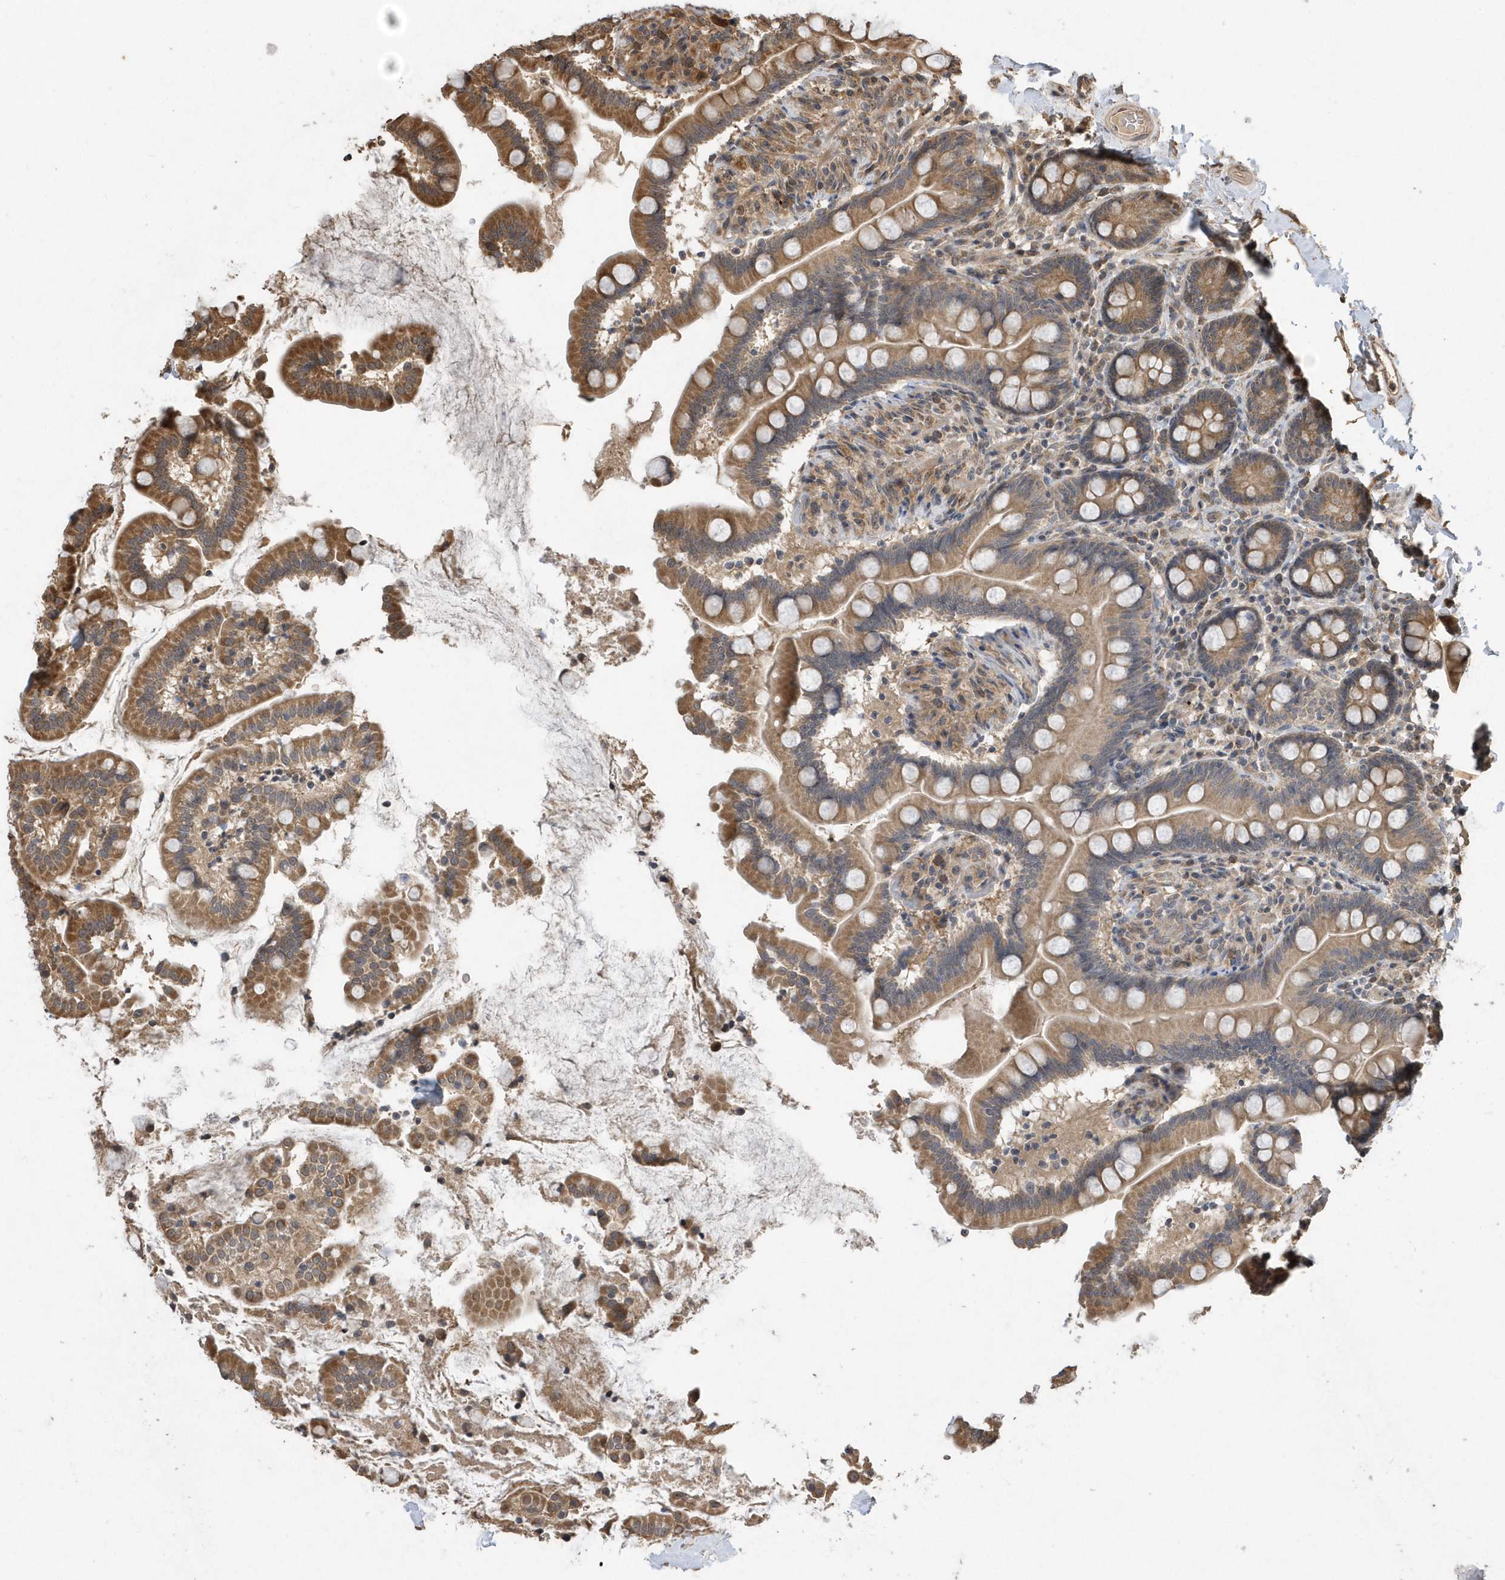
{"staining": {"intensity": "moderate", "quantity": ">75%", "location": "cytoplasmic/membranous"}, "tissue": "small intestine", "cell_type": "Glandular cells", "image_type": "normal", "snomed": [{"axis": "morphology", "description": "Normal tissue, NOS"}, {"axis": "topography", "description": "Small intestine"}], "caption": "Brown immunohistochemical staining in benign human small intestine demonstrates moderate cytoplasmic/membranous expression in approximately >75% of glandular cells.", "gene": "WASHC5", "patient": {"sex": "female", "age": 64}}